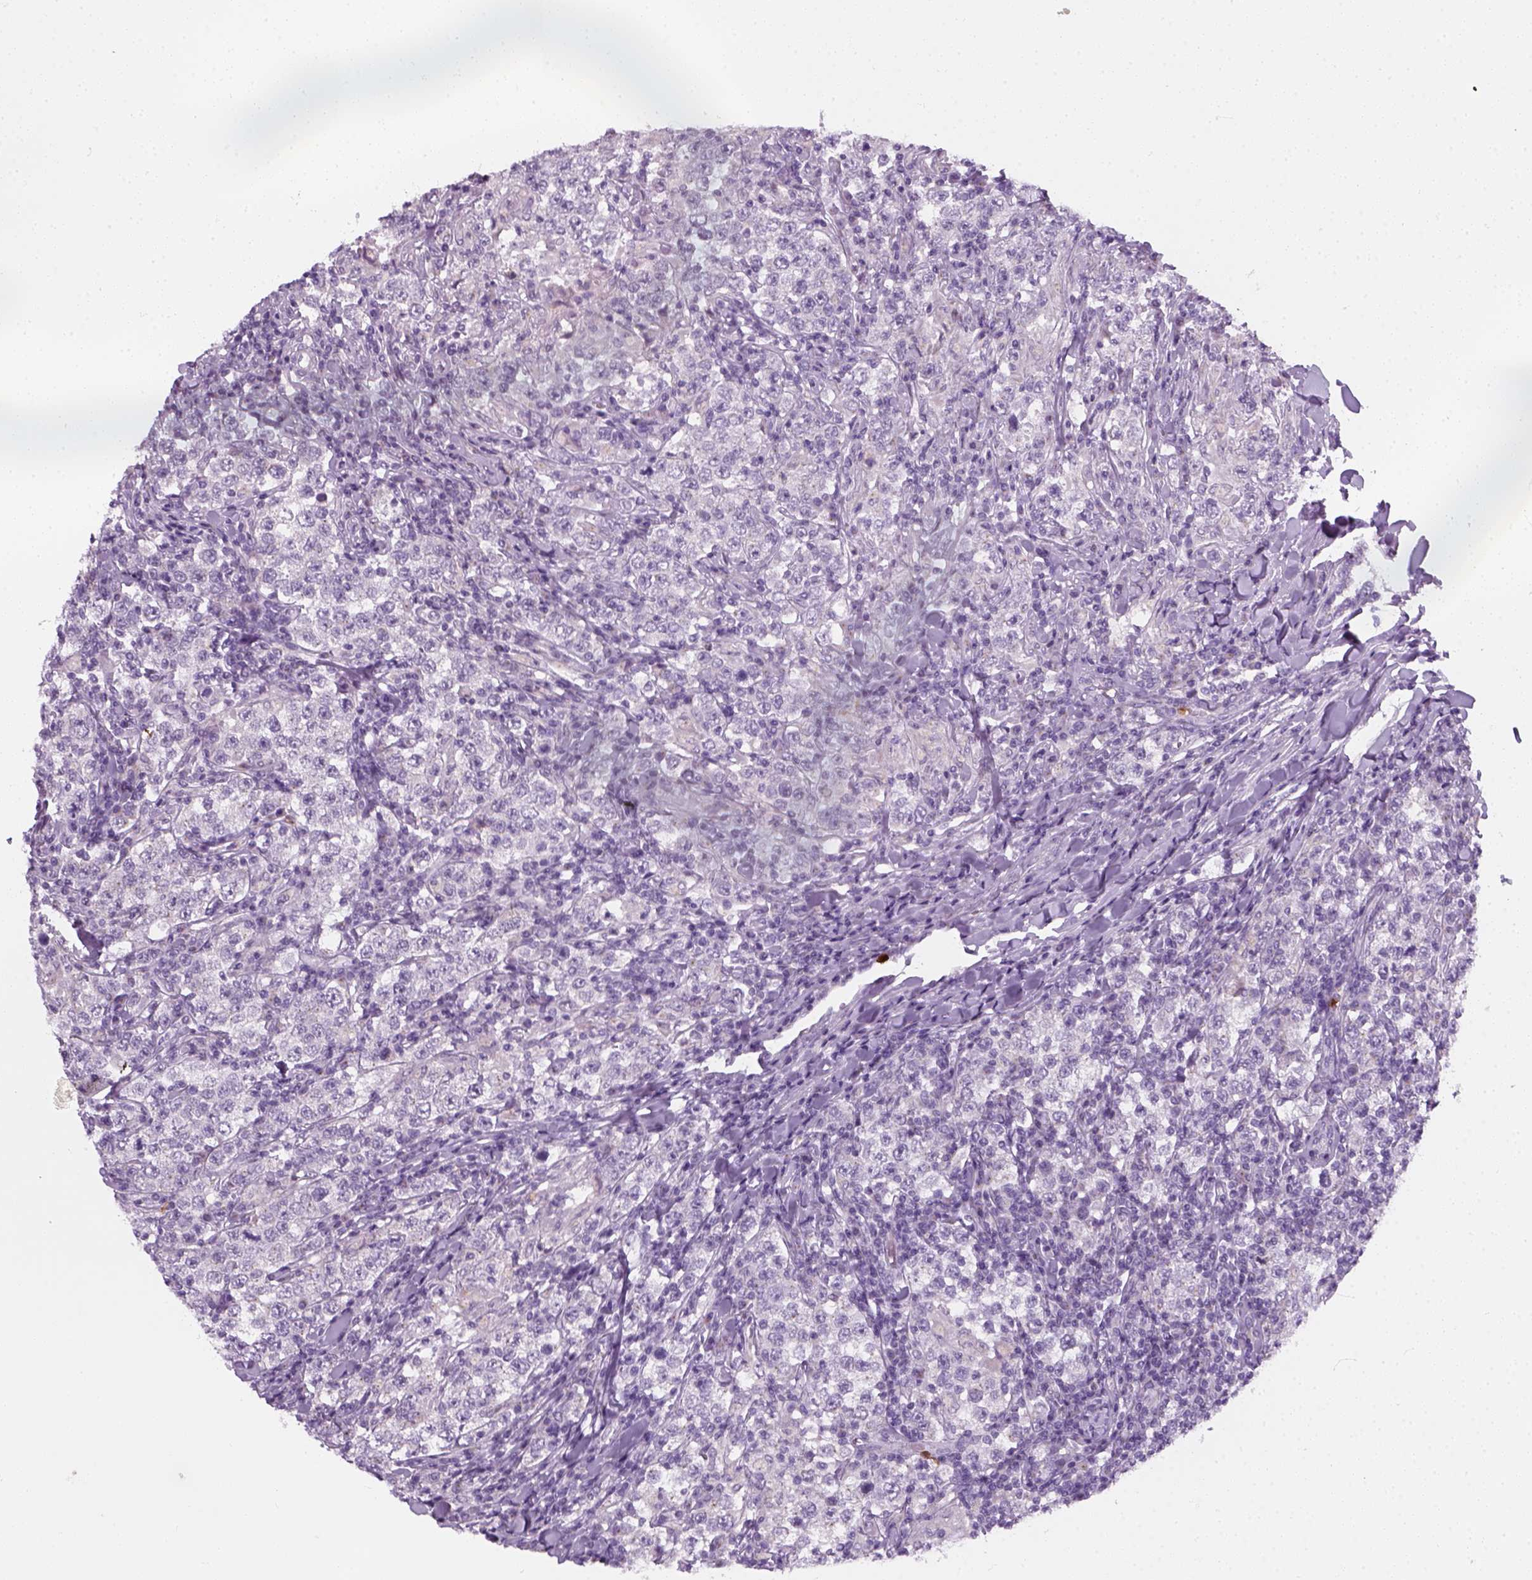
{"staining": {"intensity": "negative", "quantity": "none", "location": "none"}, "tissue": "testis cancer", "cell_type": "Tumor cells", "image_type": "cancer", "snomed": [{"axis": "morphology", "description": "Seminoma, NOS"}, {"axis": "morphology", "description": "Carcinoma, Embryonal, NOS"}, {"axis": "topography", "description": "Testis"}], "caption": "Tumor cells show no significant protein staining in testis cancer (seminoma).", "gene": "IL4", "patient": {"sex": "male", "age": 41}}